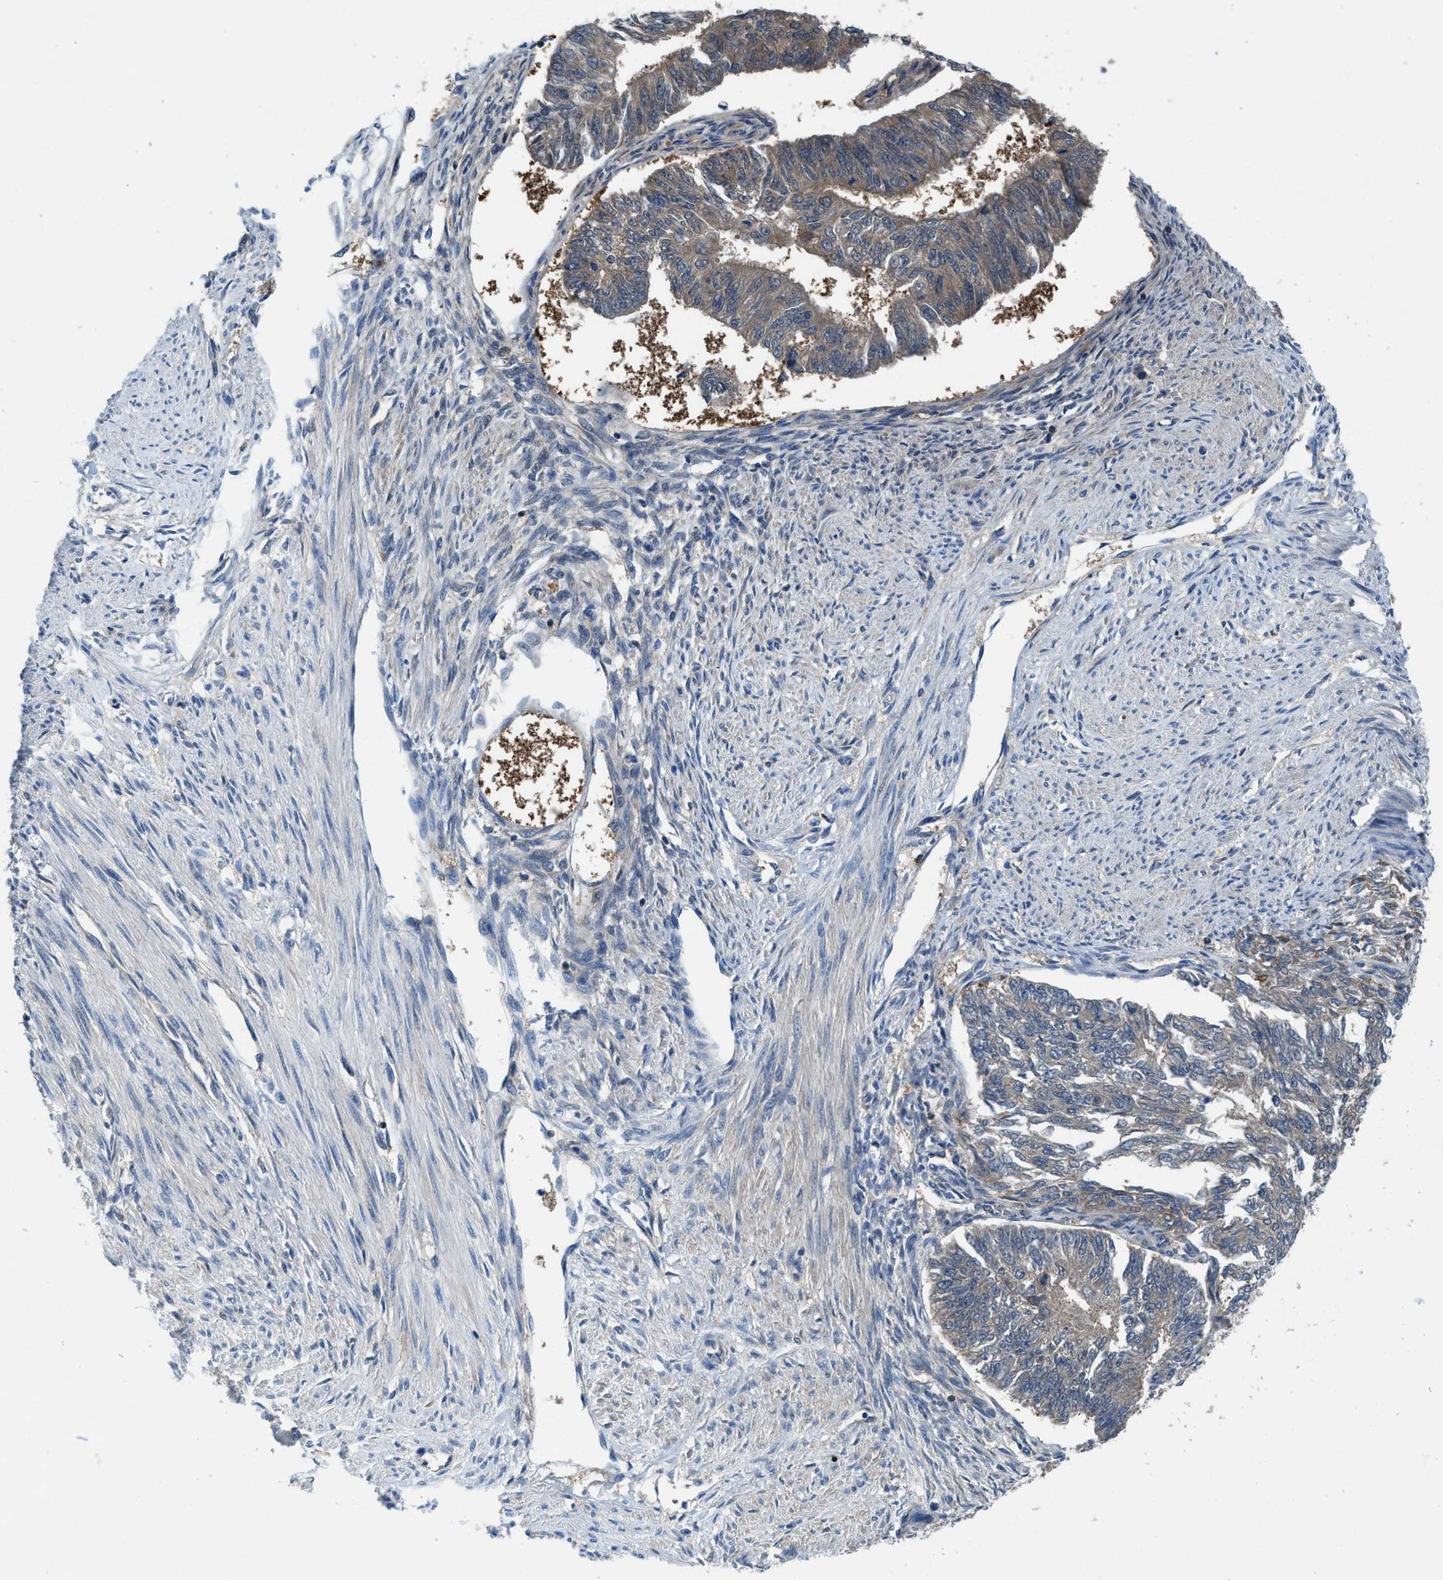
{"staining": {"intensity": "weak", "quantity": "25%-75%", "location": "cytoplasmic/membranous"}, "tissue": "endometrial cancer", "cell_type": "Tumor cells", "image_type": "cancer", "snomed": [{"axis": "morphology", "description": "Adenocarcinoma, NOS"}, {"axis": "topography", "description": "Endometrium"}], "caption": "The image displays immunohistochemical staining of endometrial adenocarcinoma. There is weak cytoplasmic/membranous expression is identified in approximately 25%-75% of tumor cells.", "gene": "NUDT5", "patient": {"sex": "female", "age": 32}}